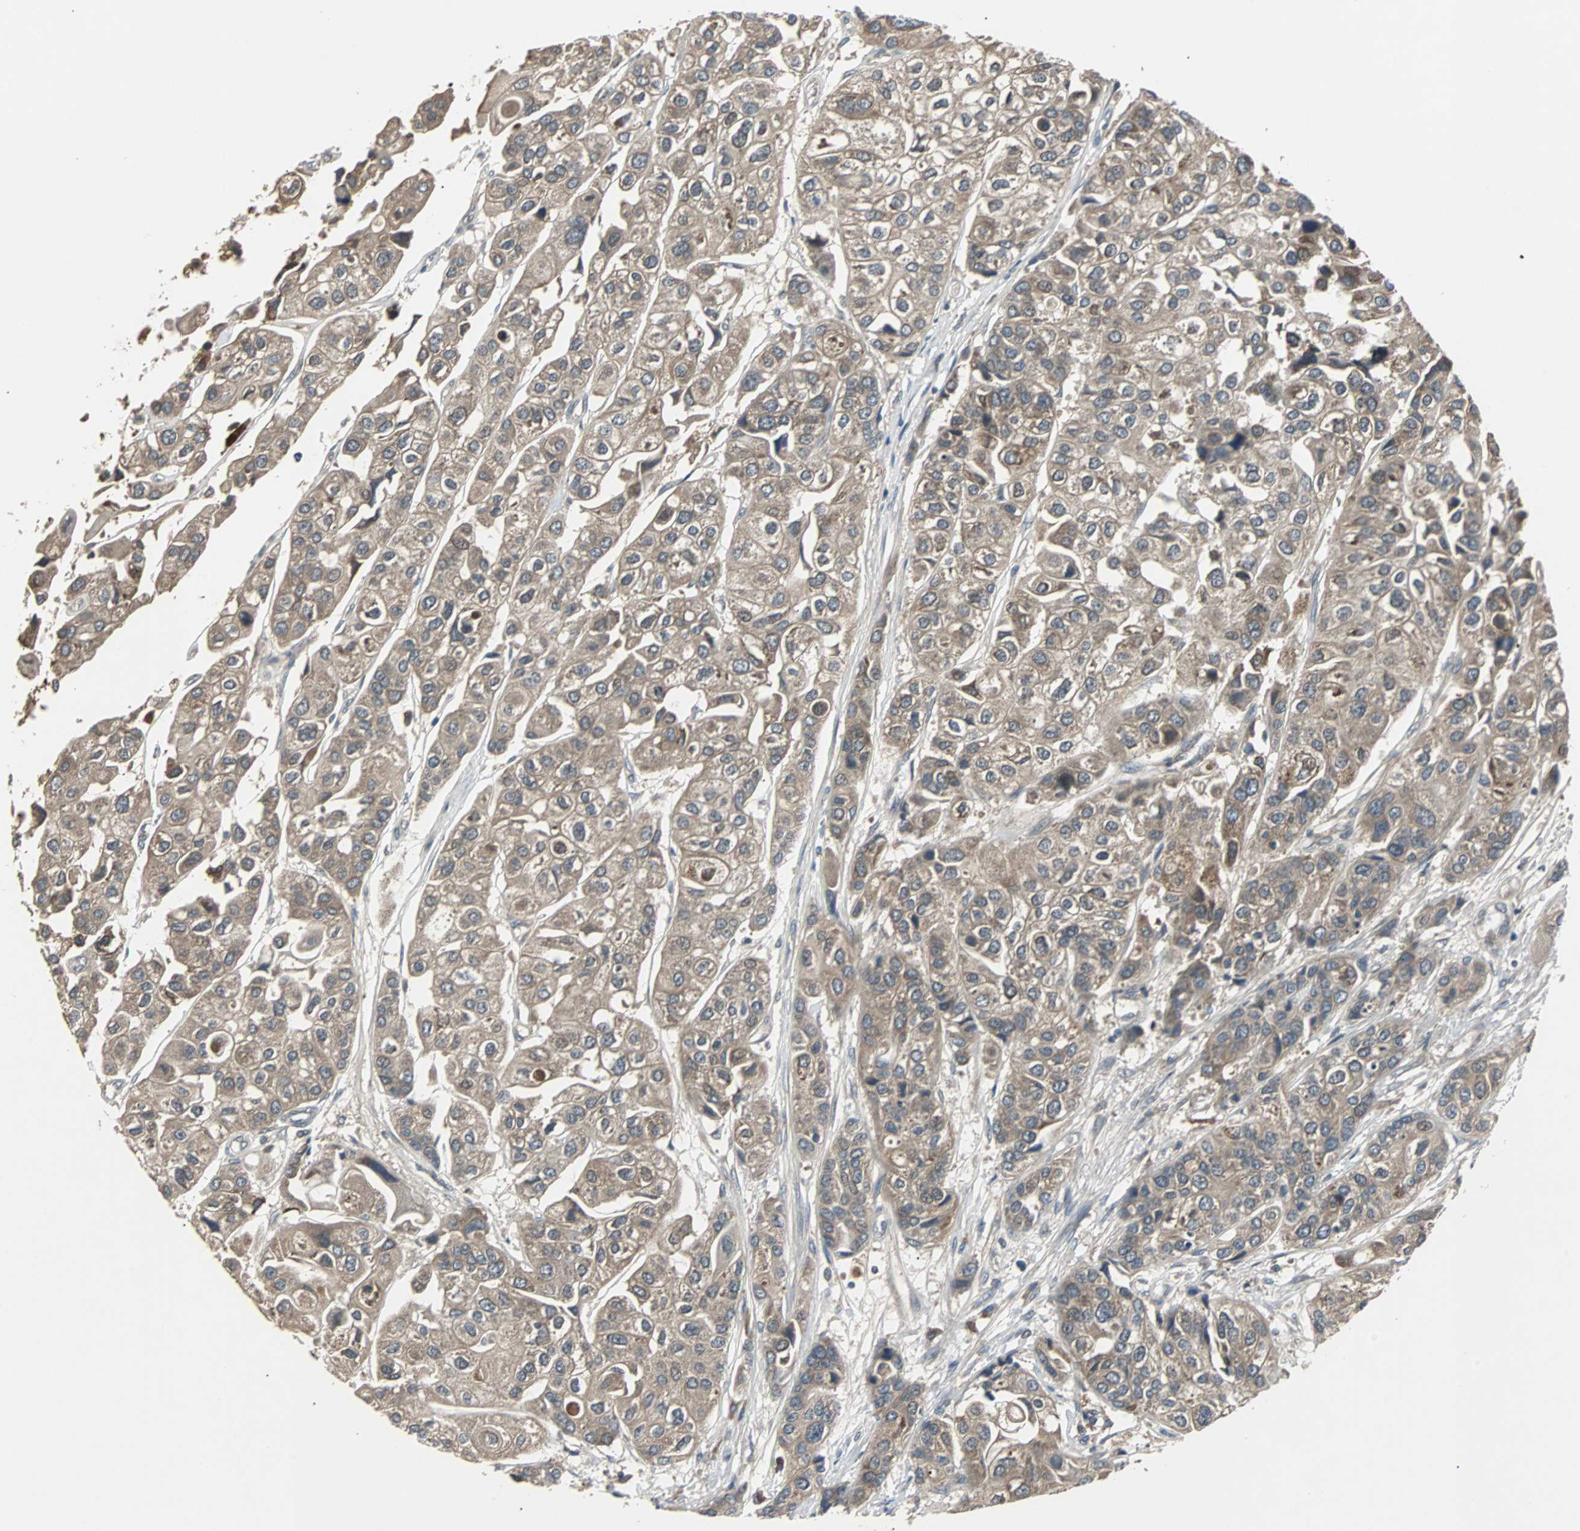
{"staining": {"intensity": "moderate", "quantity": ">75%", "location": "cytoplasmic/membranous"}, "tissue": "urothelial cancer", "cell_type": "Tumor cells", "image_type": "cancer", "snomed": [{"axis": "morphology", "description": "Urothelial carcinoma, High grade"}, {"axis": "topography", "description": "Urinary bladder"}], "caption": "High-grade urothelial carcinoma stained with immunohistochemistry (IHC) displays moderate cytoplasmic/membranous expression in about >75% of tumor cells.", "gene": "ARF1", "patient": {"sex": "female", "age": 64}}